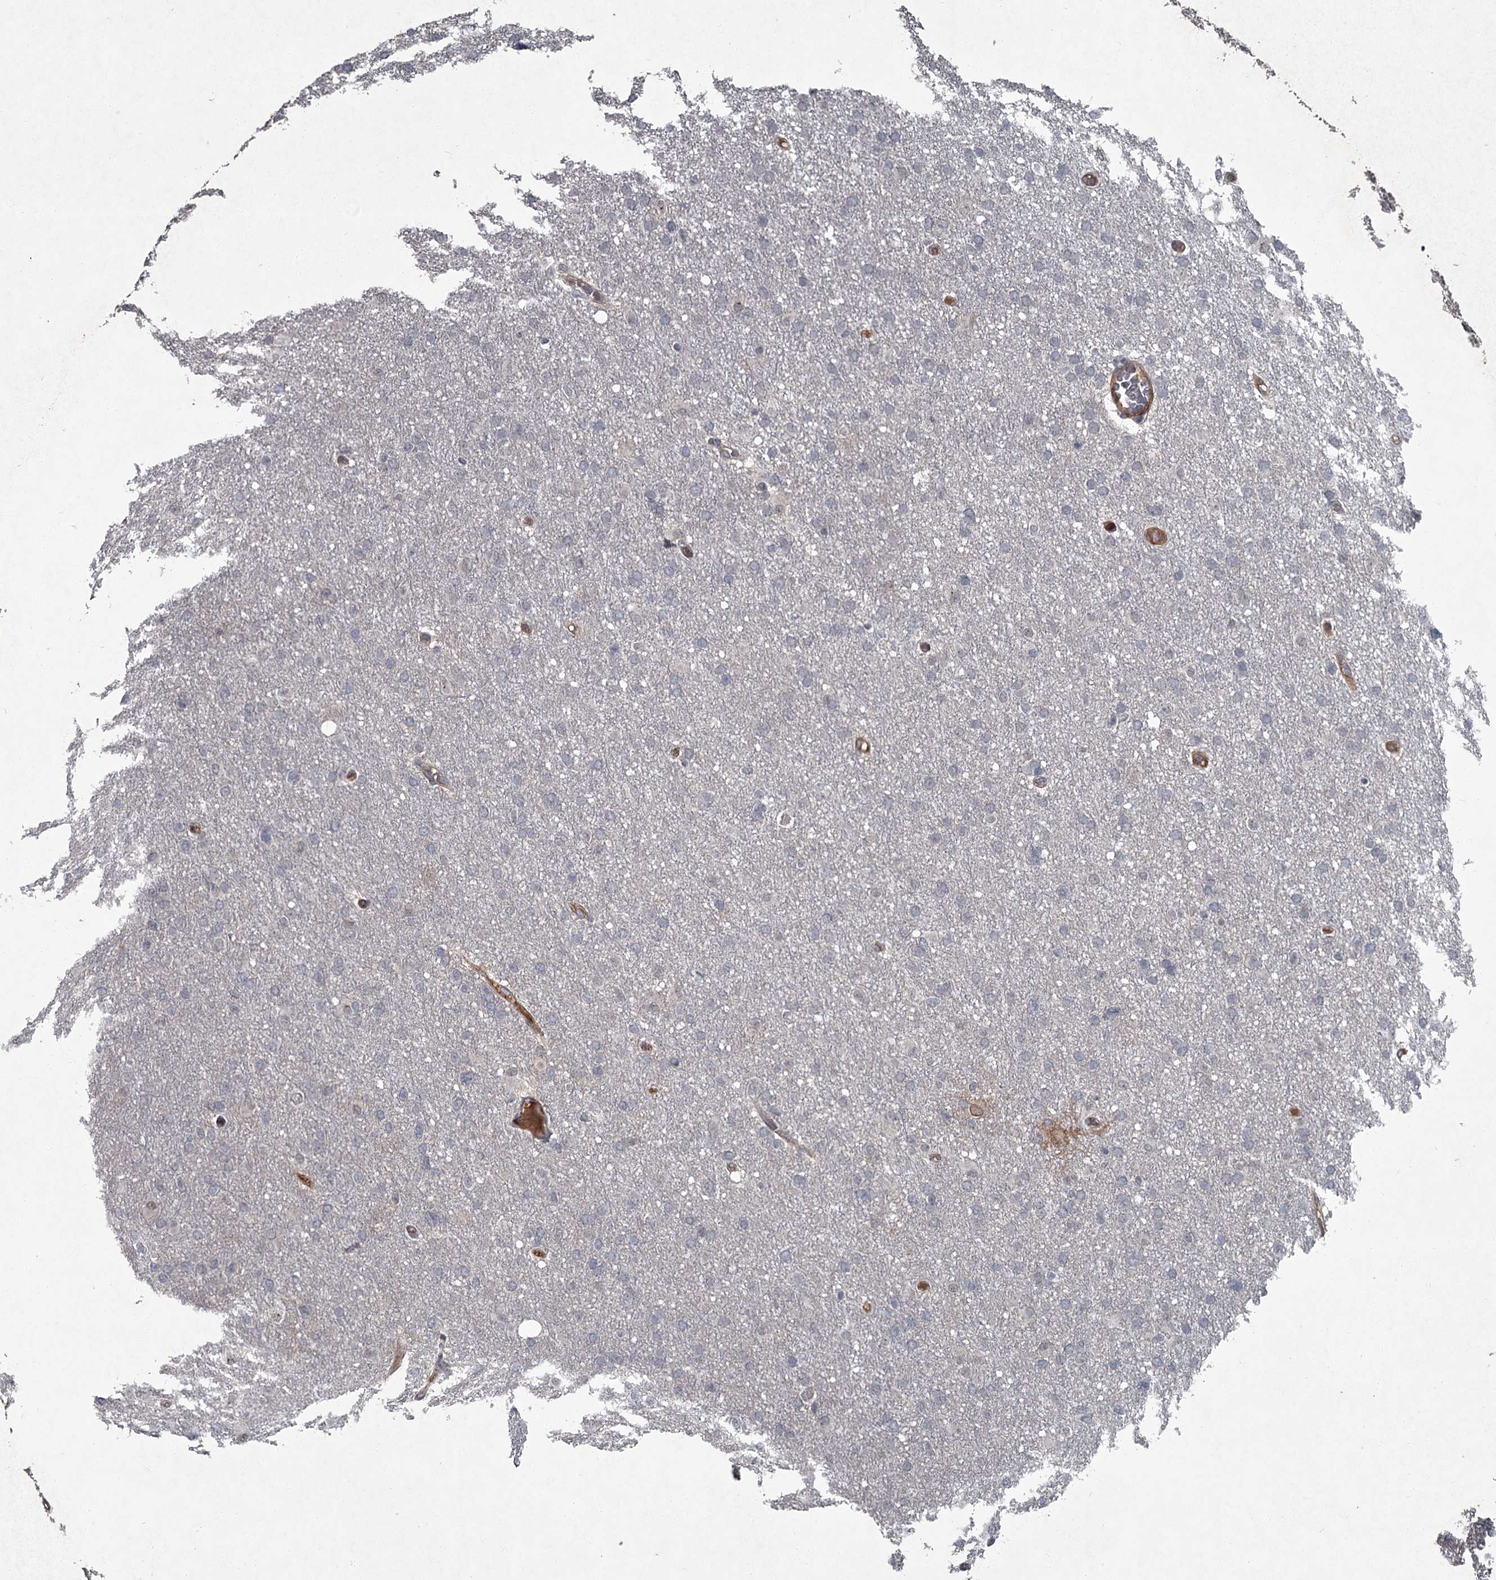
{"staining": {"intensity": "negative", "quantity": "none", "location": "none"}, "tissue": "glioma", "cell_type": "Tumor cells", "image_type": "cancer", "snomed": [{"axis": "morphology", "description": "Glioma, malignant, High grade"}, {"axis": "topography", "description": "Cerebral cortex"}], "caption": "The IHC photomicrograph has no significant positivity in tumor cells of glioma tissue.", "gene": "FLVCR2", "patient": {"sex": "female", "age": 36}}